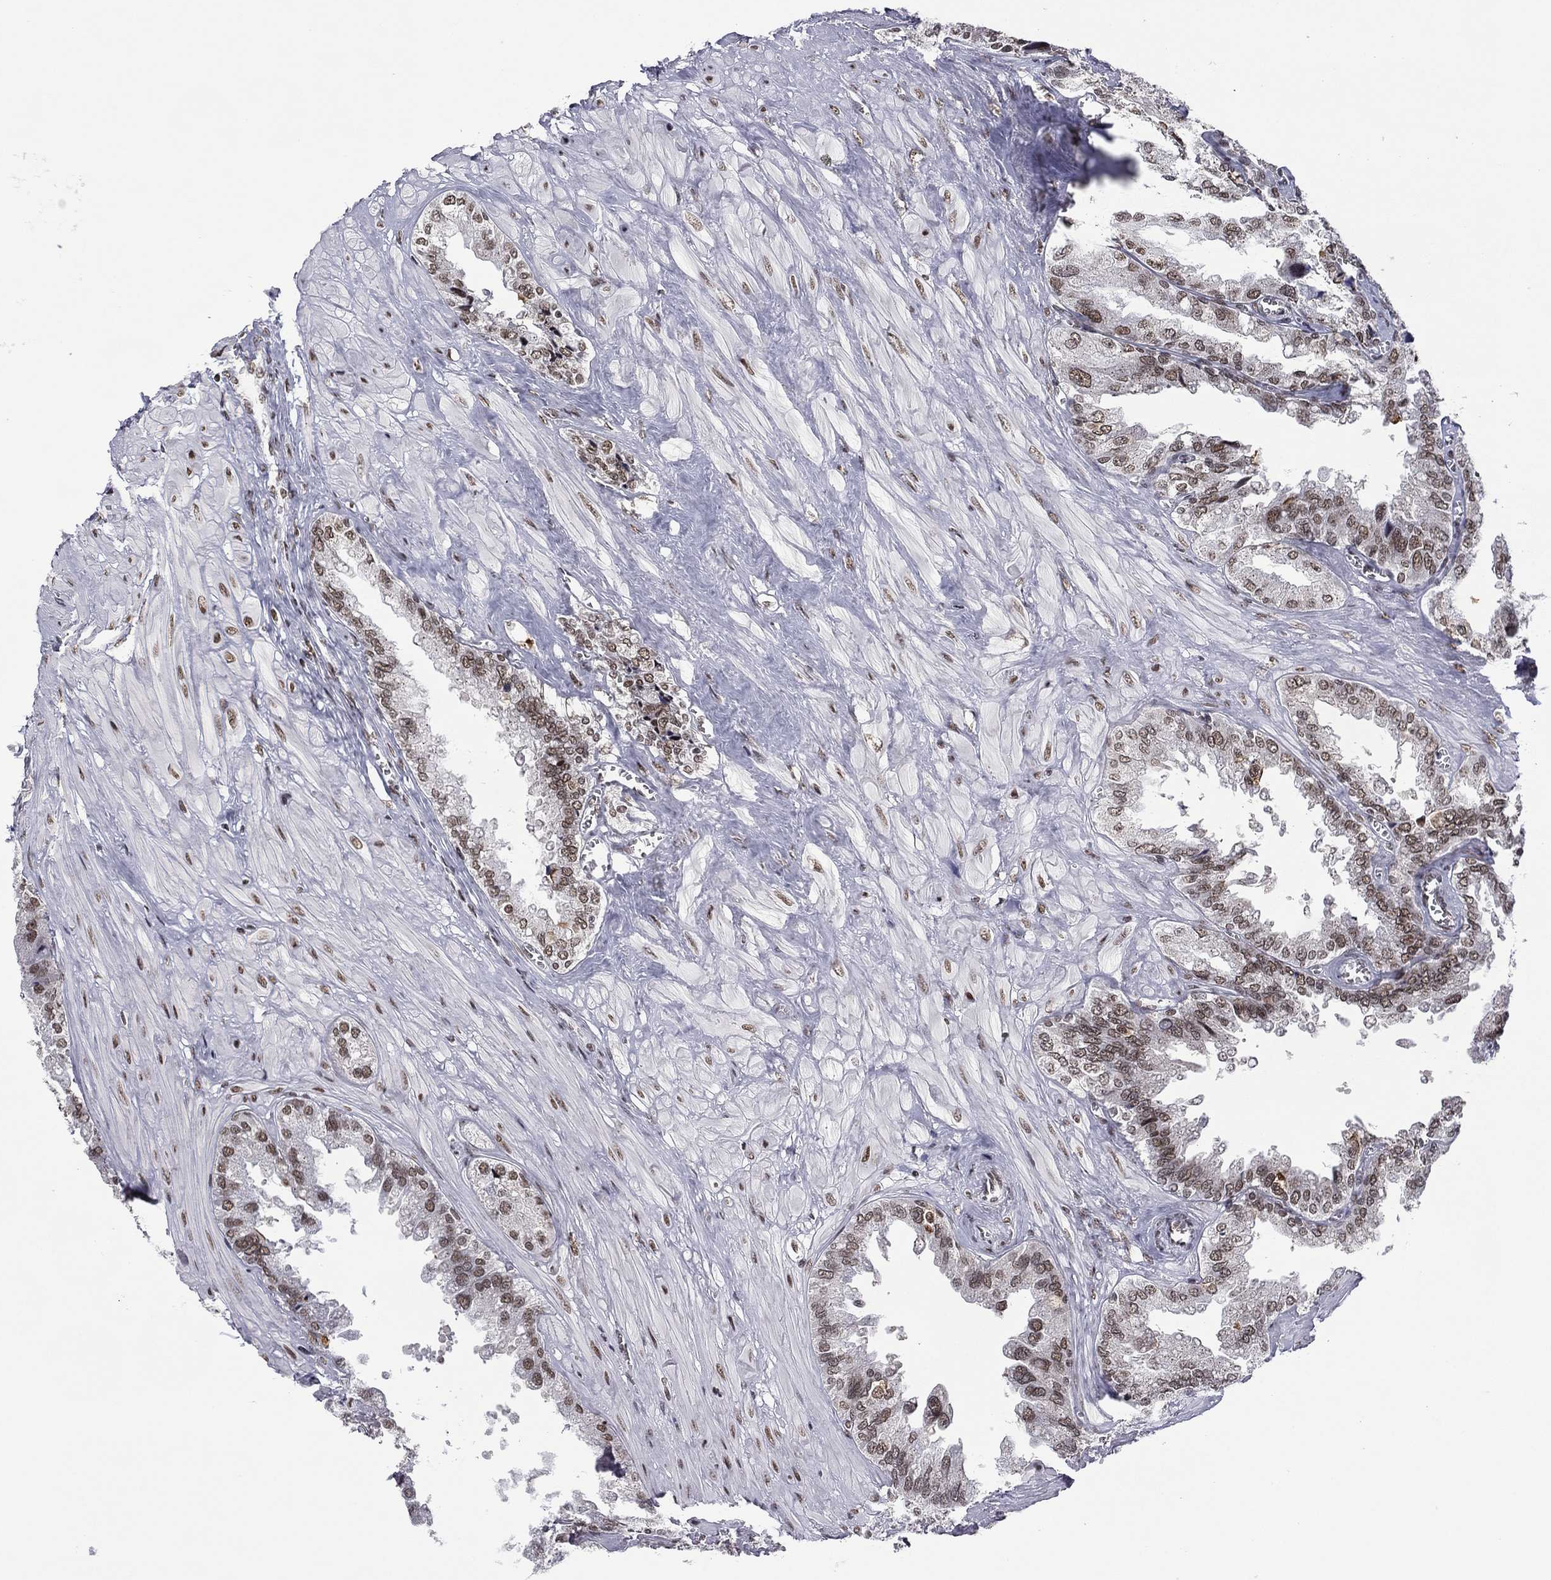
{"staining": {"intensity": "moderate", "quantity": "25%-75%", "location": "nuclear"}, "tissue": "seminal vesicle", "cell_type": "Glandular cells", "image_type": "normal", "snomed": [{"axis": "morphology", "description": "Normal tissue, NOS"}, {"axis": "topography", "description": "Seminal veicle"}], "caption": "Unremarkable seminal vesicle reveals moderate nuclear expression in about 25%-75% of glandular cells The protein is shown in brown color, while the nuclei are stained blue..", "gene": "ETV5", "patient": {"sex": "male", "age": 67}}